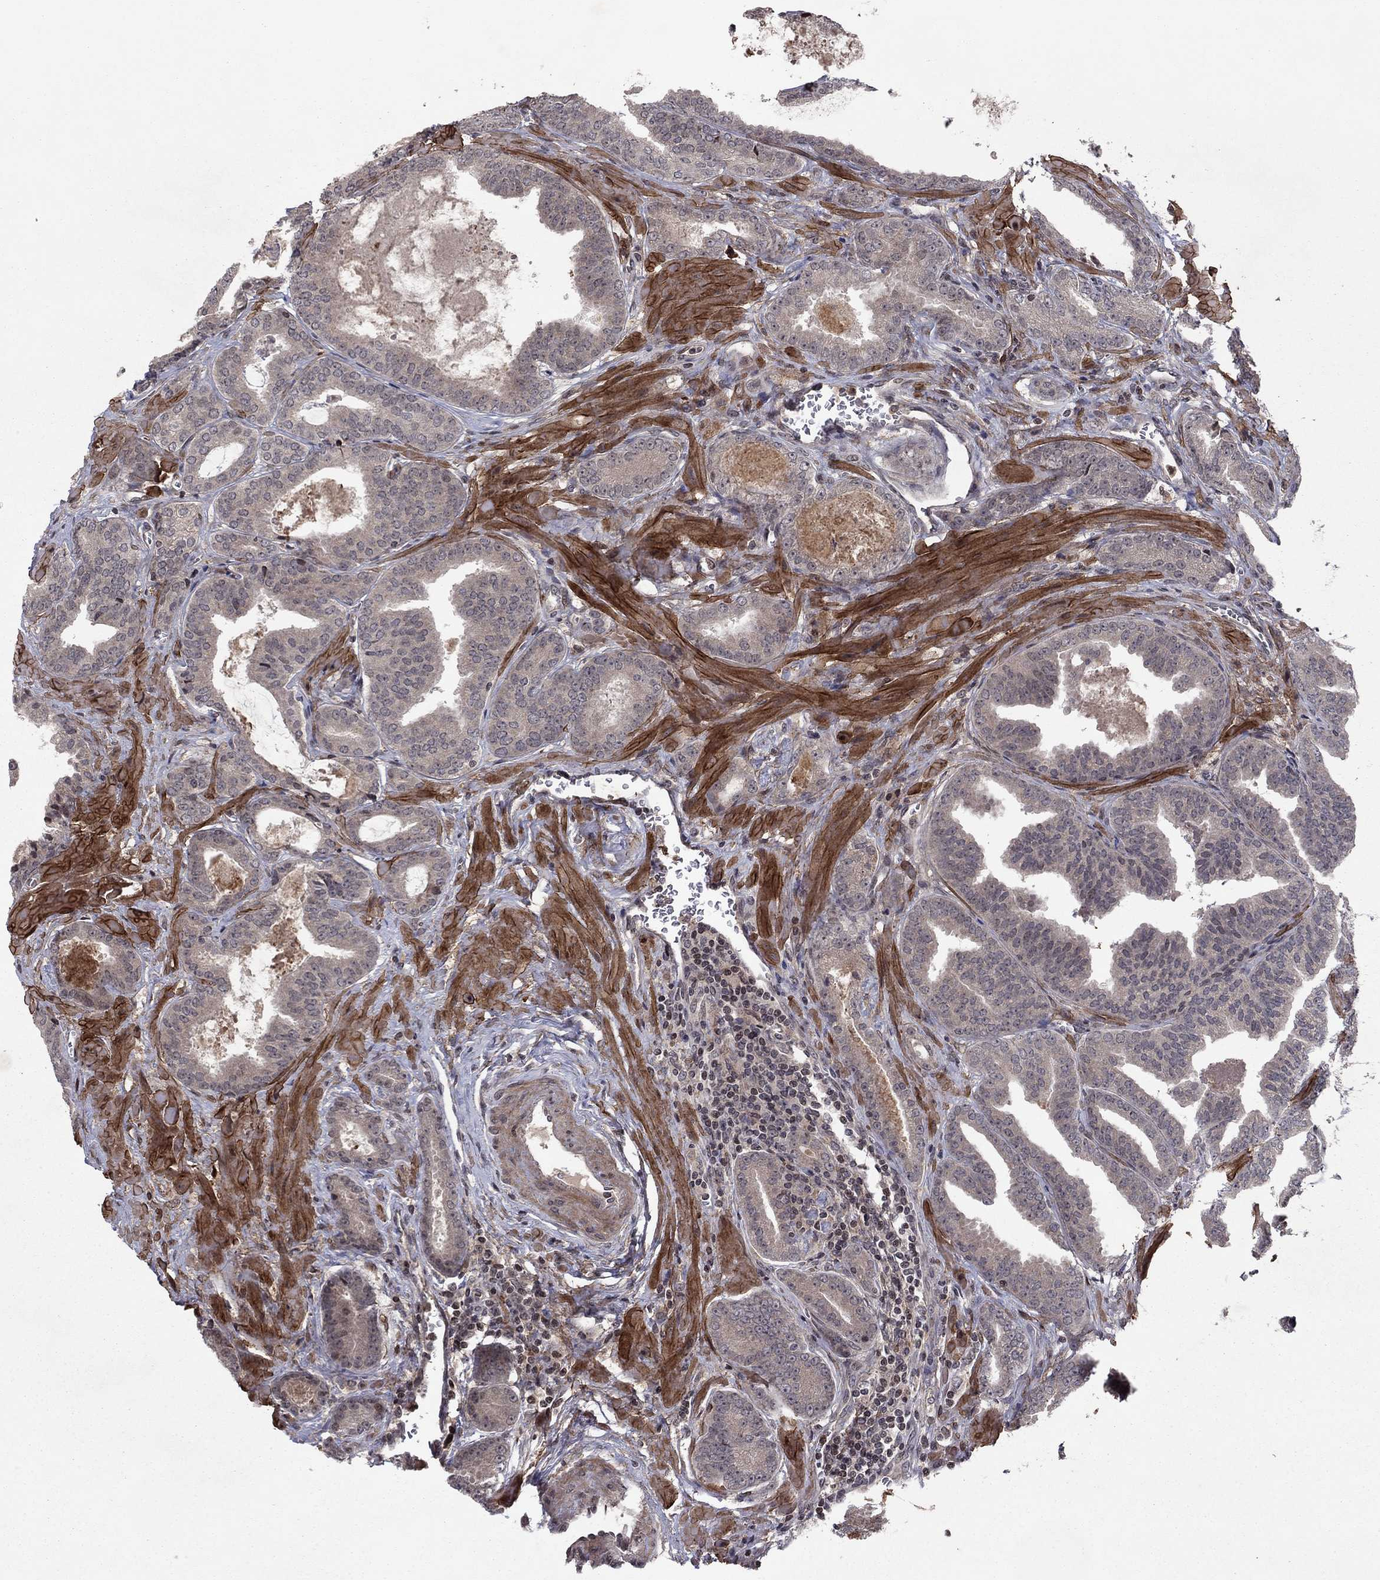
{"staining": {"intensity": "negative", "quantity": "none", "location": "none"}, "tissue": "prostate cancer", "cell_type": "Tumor cells", "image_type": "cancer", "snomed": [{"axis": "morphology", "description": "Adenocarcinoma, NOS"}, {"axis": "topography", "description": "Prostate"}], "caption": "This is an IHC histopathology image of prostate cancer (adenocarcinoma). There is no positivity in tumor cells.", "gene": "SORBS1", "patient": {"sex": "male", "age": 63}}